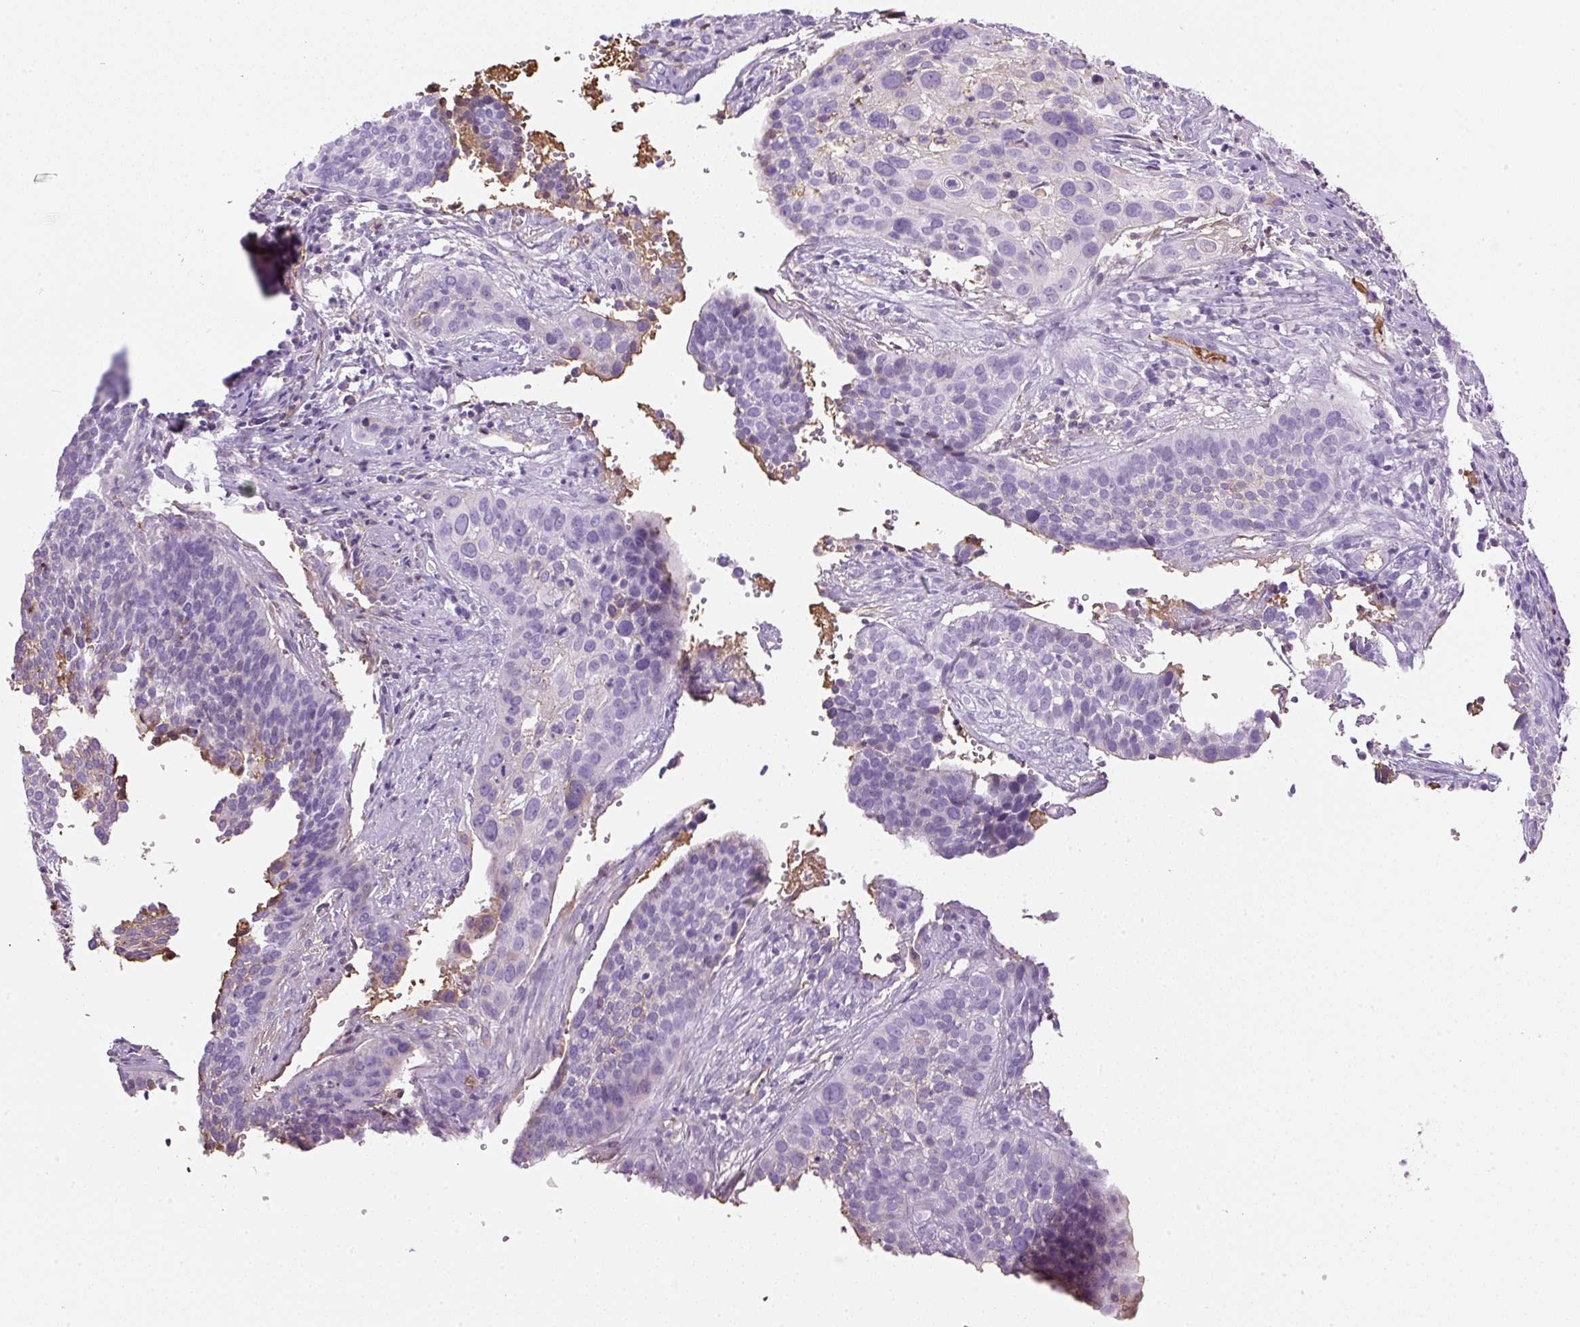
{"staining": {"intensity": "negative", "quantity": "none", "location": "none"}, "tissue": "cervical cancer", "cell_type": "Tumor cells", "image_type": "cancer", "snomed": [{"axis": "morphology", "description": "Squamous cell carcinoma, NOS"}, {"axis": "topography", "description": "Cervix"}], "caption": "Immunohistochemistry of squamous cell carcinoma (cervical) shows no positivity in tumor cells.", "gene": "APOA1", "patient": {"sex": "female", "age": 34}}